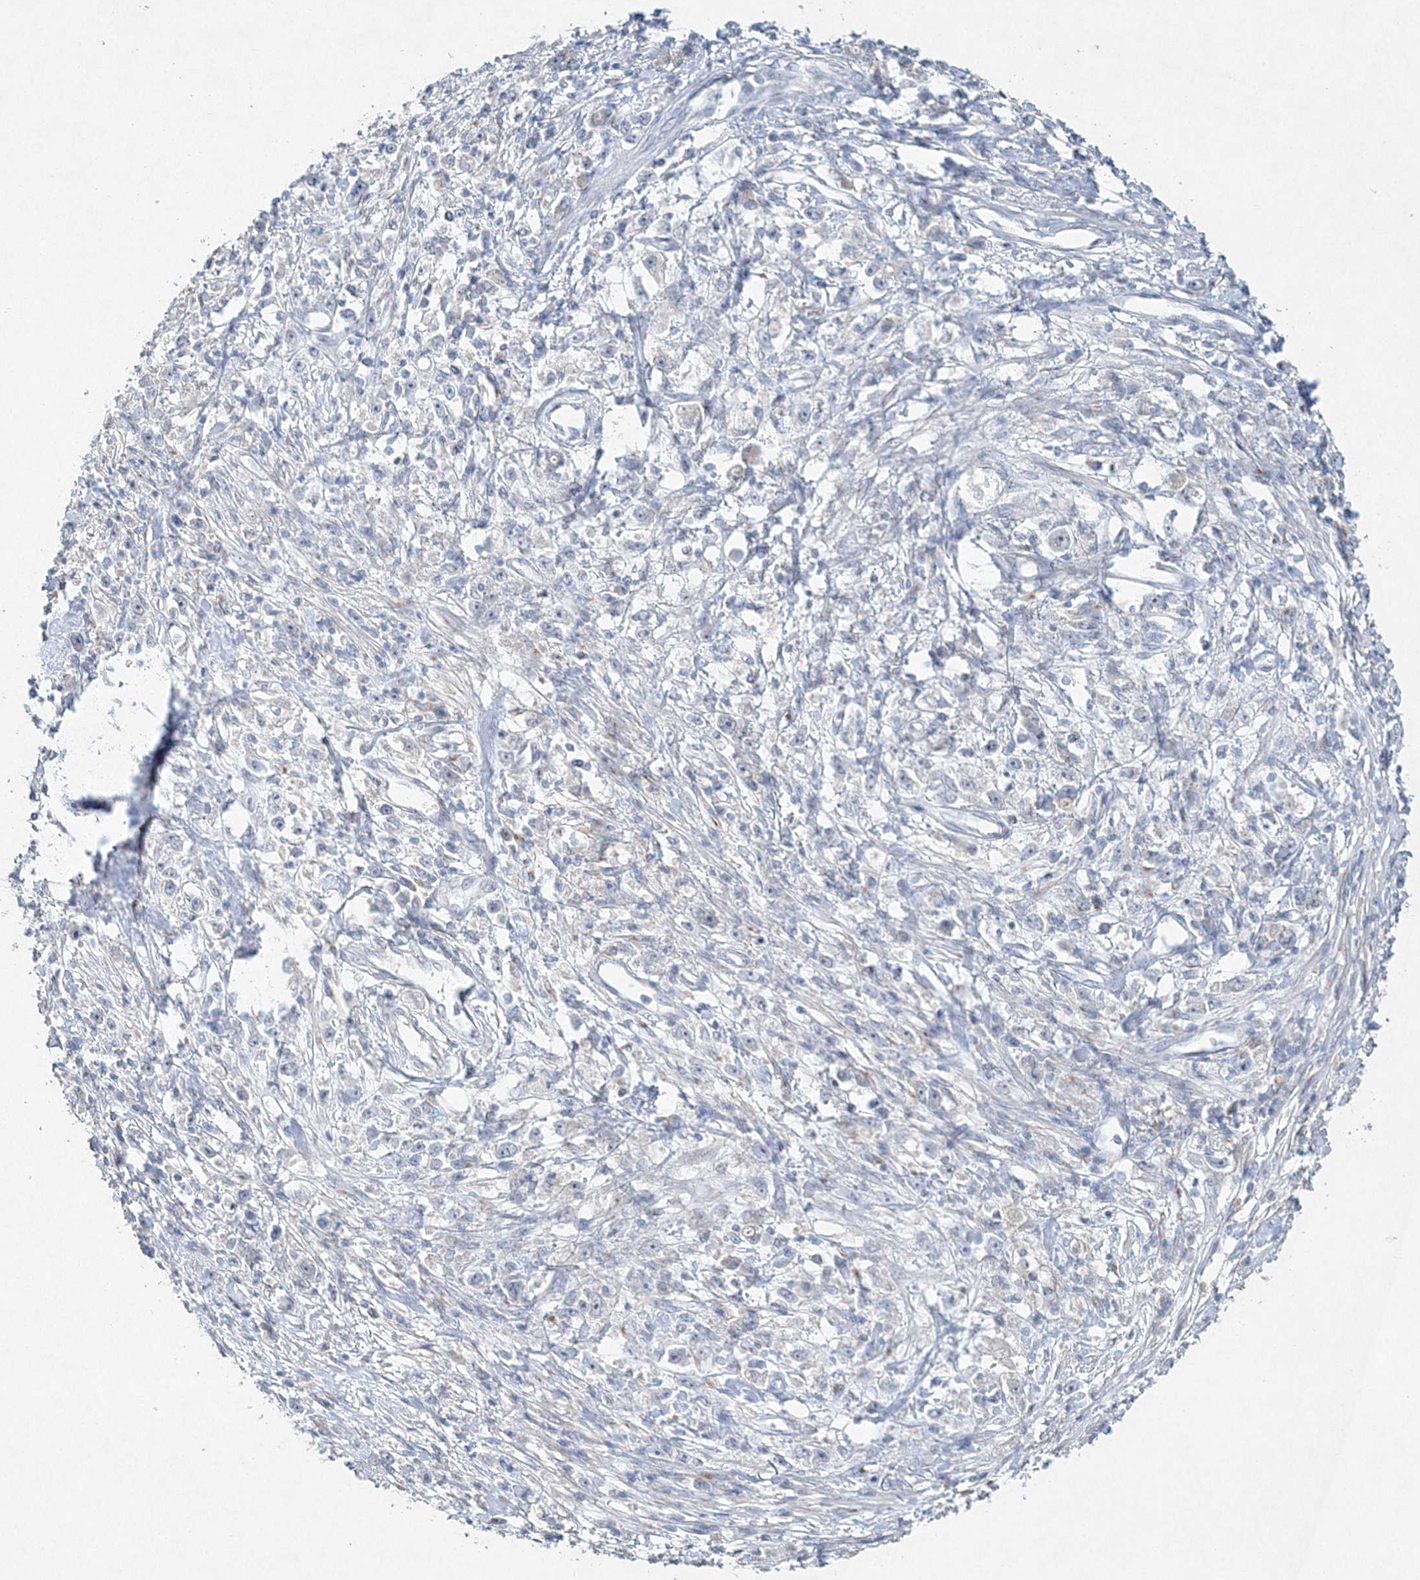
{"staining": {"intensity": "negative", "quantity": "none", "location": "none"}, "tissue": "stomach cancer", "cell_type": "Tumor cells", "image_type": "cancer", "snomed": [{"axis": "morphology", "description": "Adenocarcinoma, NOS"}, {"axis": "topography", "description": "Stomach"}], "caption": "The image displays no significant expression in tumor cells of stomach adenocarcinoma.", "gene": "MAT2B", "patient": {"sex": "female", "age": 59}}